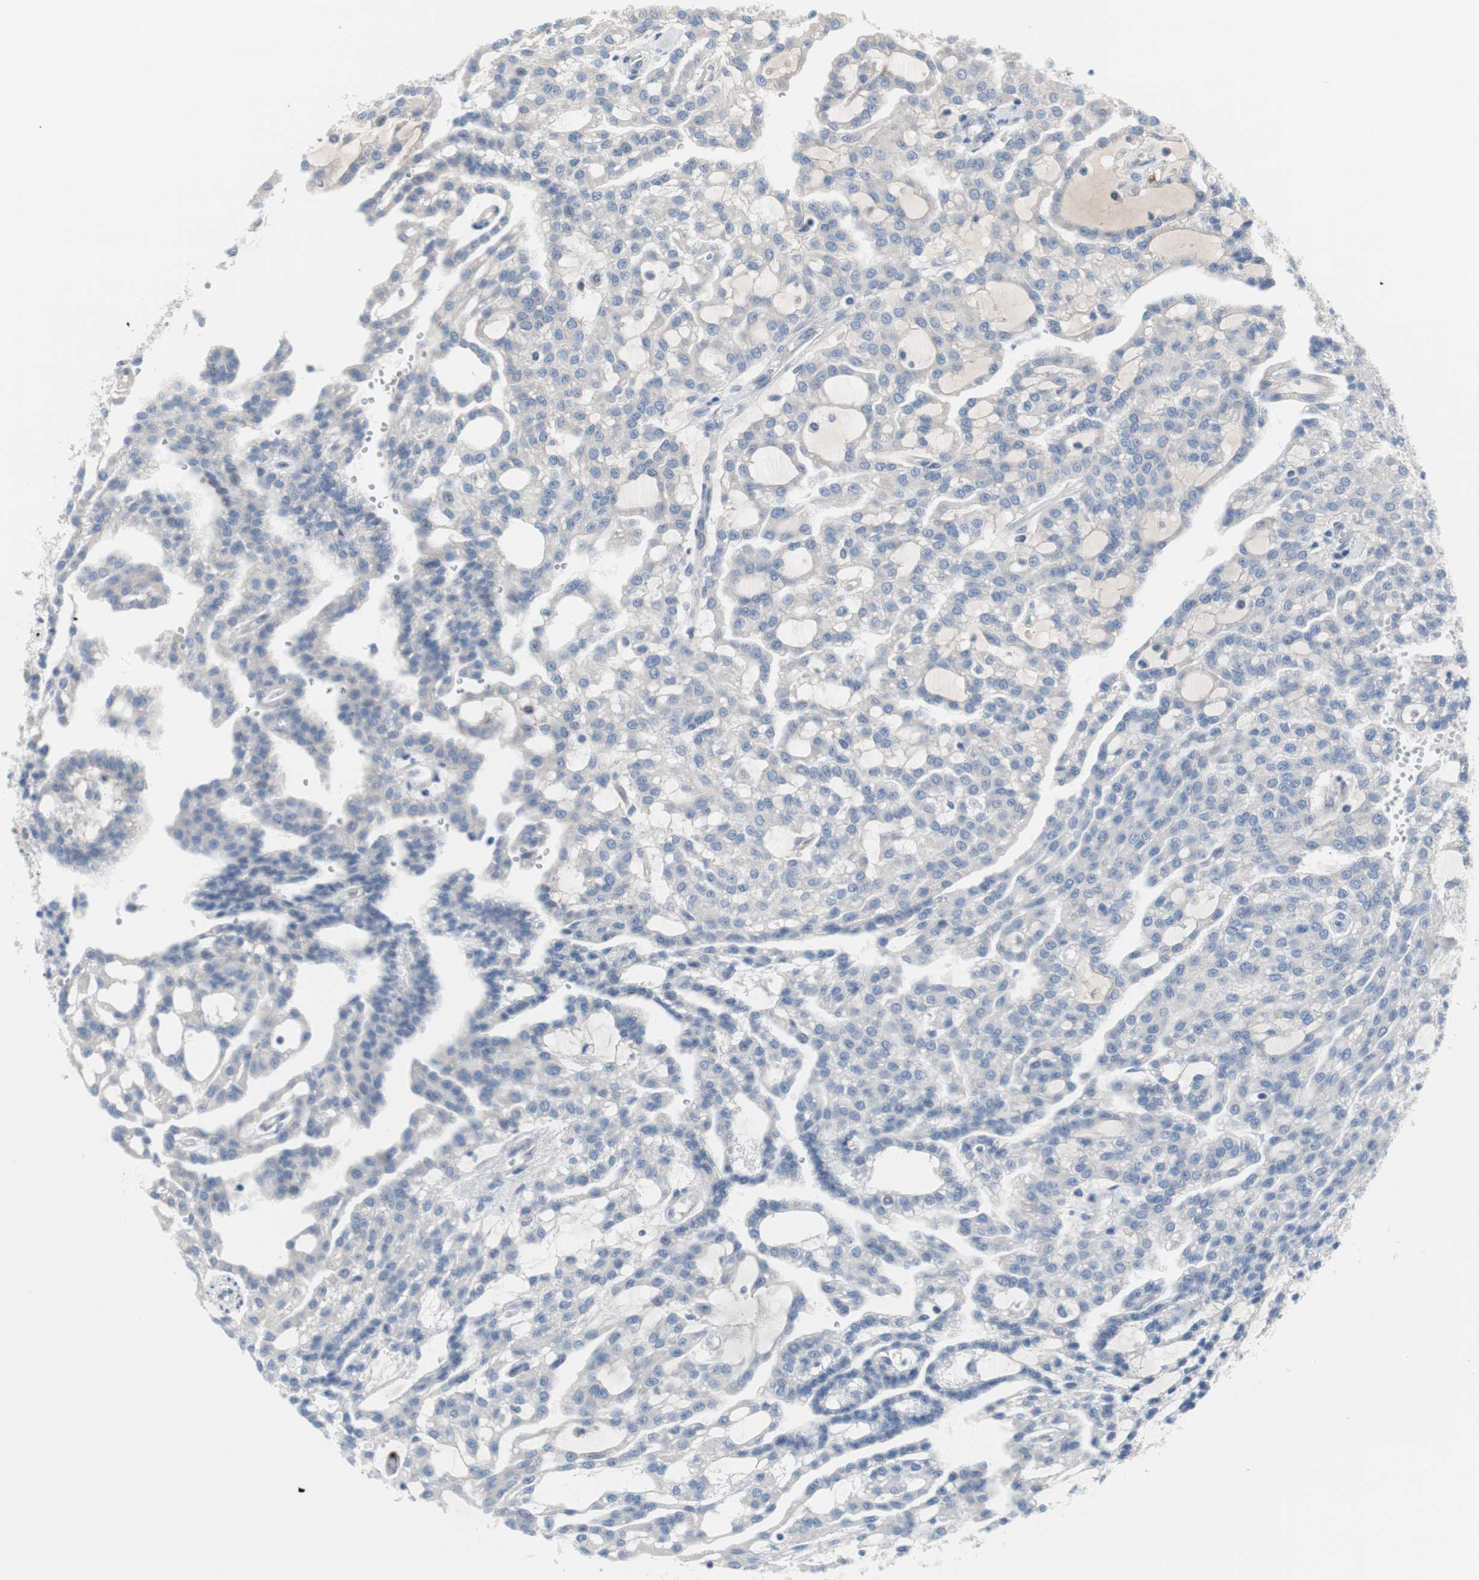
{"staining": {"intensity": "negative", "quantity": "none", "location": "none"}, "tissue": "renal cancer", "cell_type": "Tumor cells", "image_type": "cancer", "snomed": [{"axis": "morphology", "description": "Adenocarcinoma, NOS"}, {"axis": "topography", "description": "Kidney"}], "caption": "This is an immunohistochemistry micrograph of renal adenocarcinoma. There is no staining in tumor cells.", "gene": "KANSL1", "patient": {"sex": "male", "age": 63}}